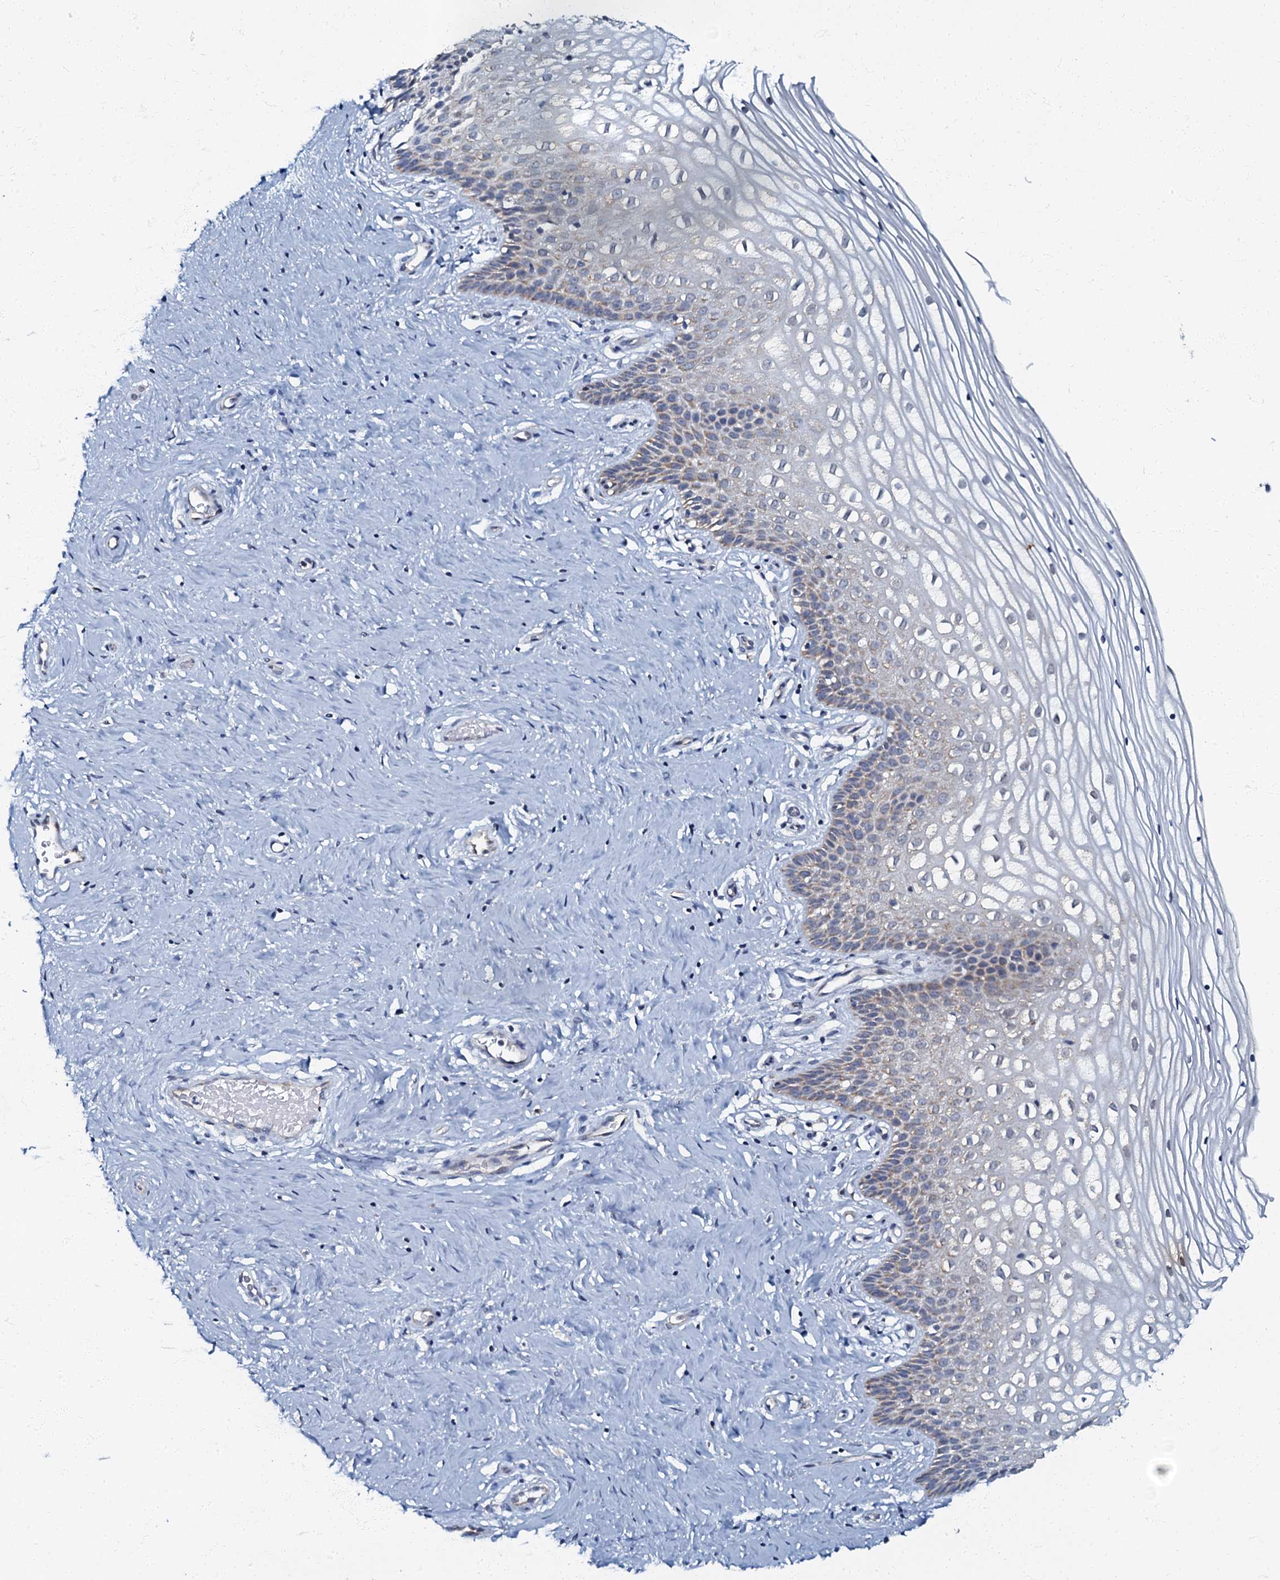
{"staining": {"intensity": "weak", "quantity": "25%-75%", "location": "cytoplasmic/membranous"}, "tissue": "cervix", "cell_type": "Glandular cells", "image_type": "normal", "snomed": [{"axis": "morphology", "description": "Normal tissue, NOS"}, {"axis": "topography", "description": "Cervix"}], "caption": "A brown stain highlights weak cytoplasmic/membranous expression of a protein in glandular cells of normal human cervix. (IHC, brightfield microscopy, high magnification).", "gene": "MRPL51", "patient": {"sex": "female", "age": 33}}